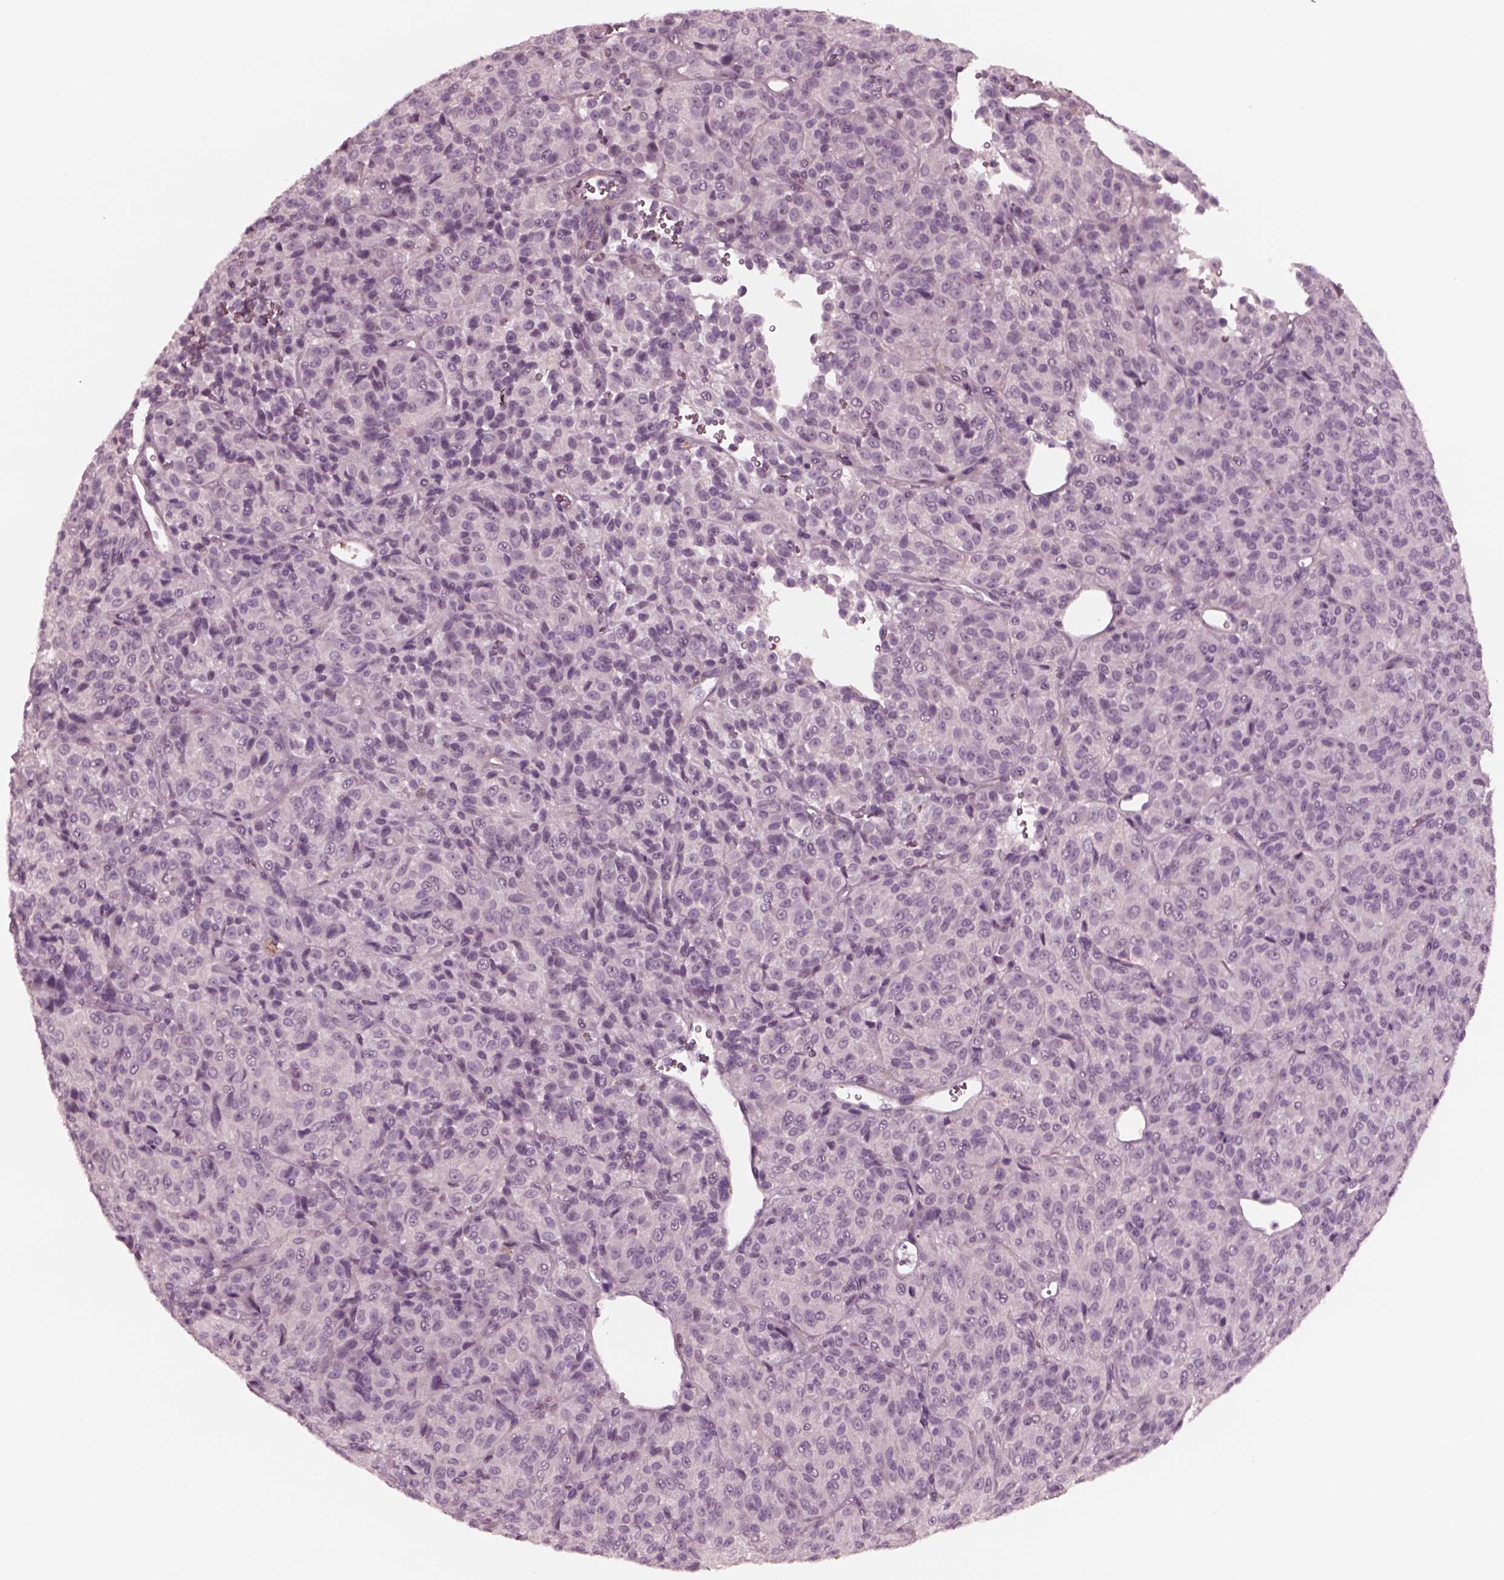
{"staining": {"intensity": "negative", "quantity": "none", "location": "none"}, "tissue": "melanoma", "cell_type": "Tumor cells", "image_type": "cancer", "snomed": [{"axis": "morphology", "description": "Malignant melanoma, Metastatic site"}, {"axis": "topography", "description": "Brain"}], "caption": "High magnification brightfield microscopy of melanoma stained with DAB (brown) and counterstained with hematoxylin (blue): tumor cells show no significant staining. Brightfield microscopy of IHC stained with DAB (brown) and hematoxylin (blue), captured at high magnification.", "gene": "YY2", "patient": {"sex": "female", "age": 56}}